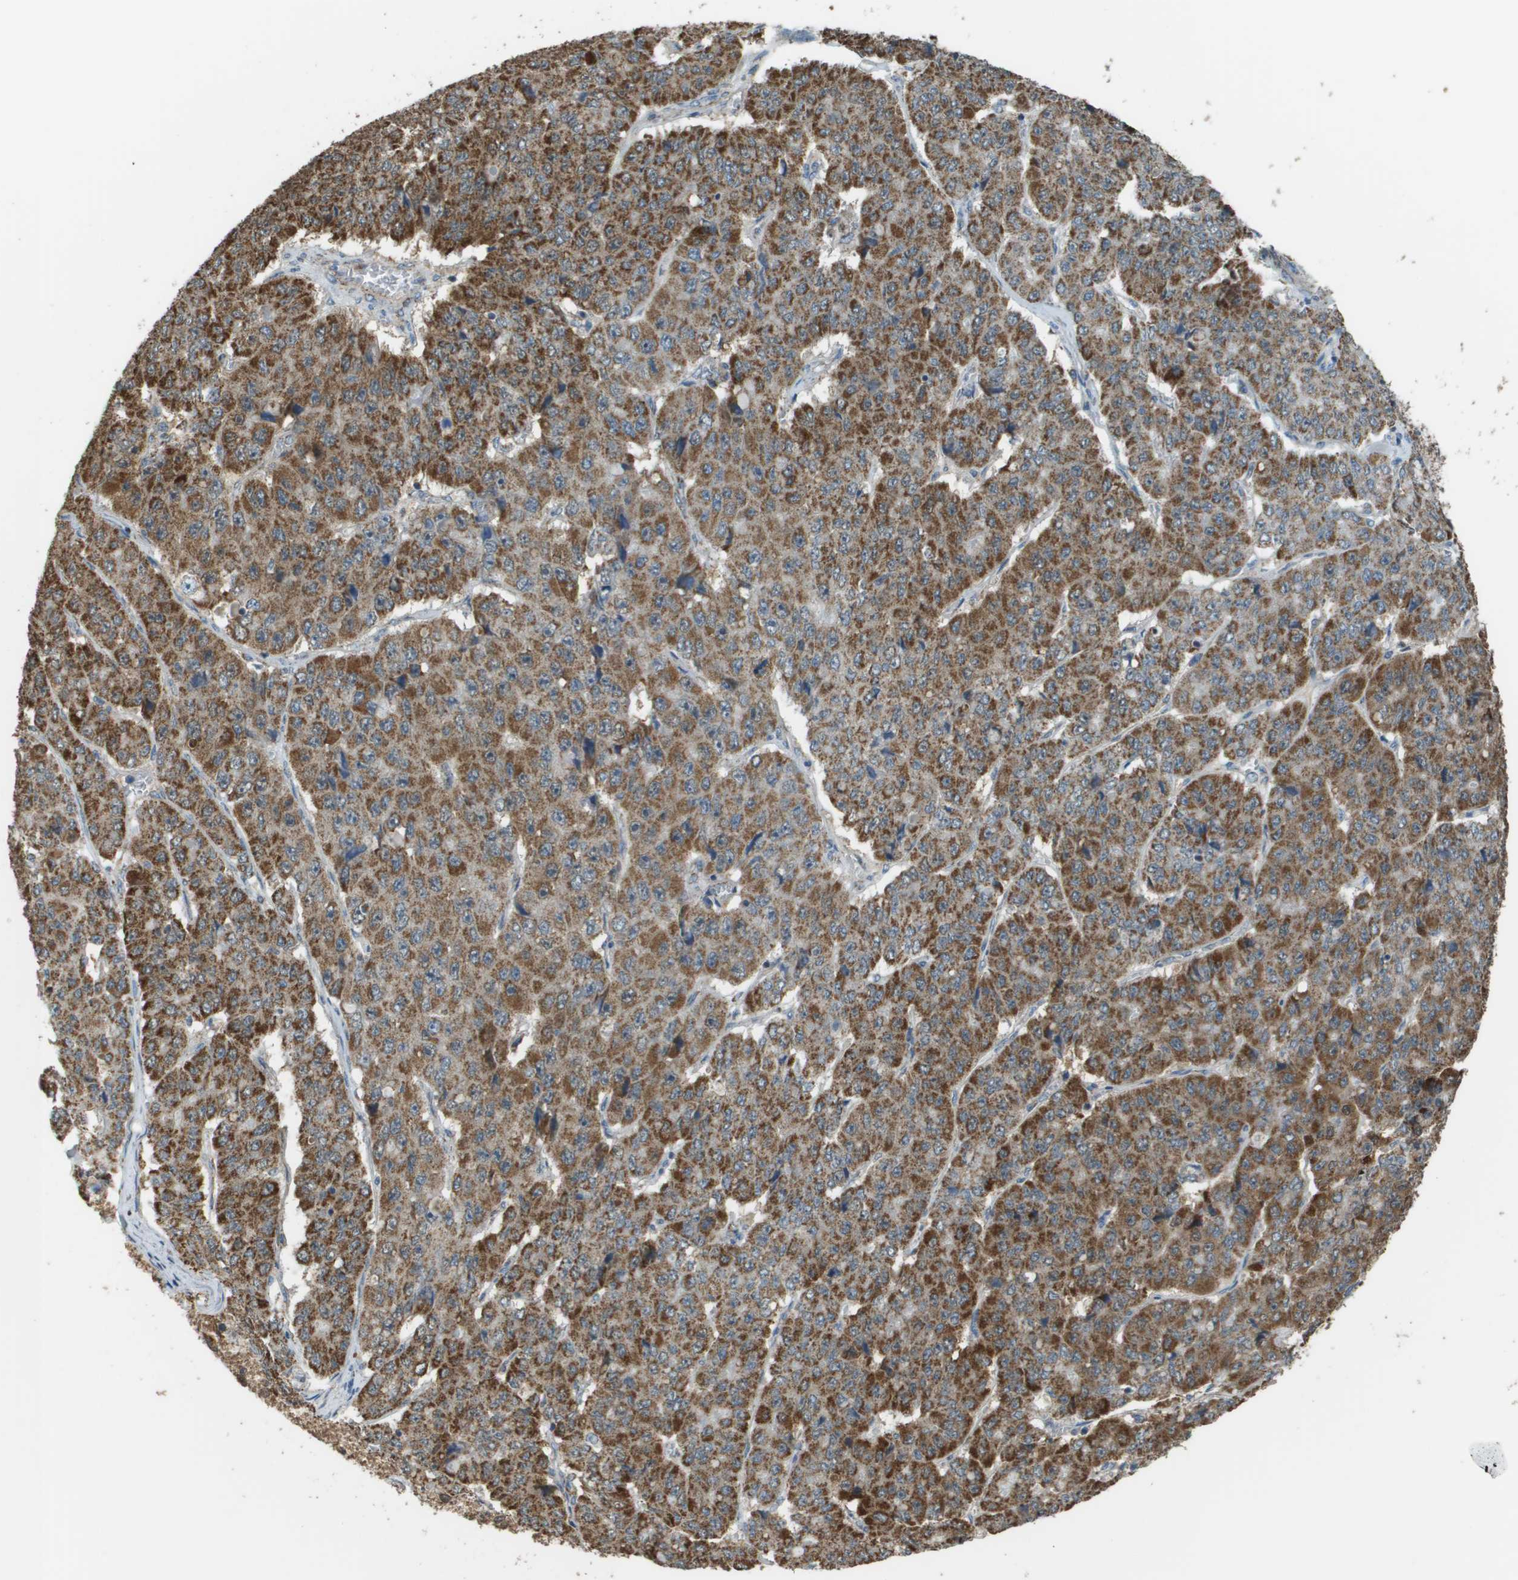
{"staining": {"intensity": "strong", "quantity": ">75%", "location": "cytoplasmic/membranous"}, "tissue": "pancreatic cancer", "cell_type": "Tumor cells", "image_type": "cancer", "snomed": [{"axis": "morphology", "description": "Adenocarcinoma, NOS"}, {"axis": "topography", "description": "Pancreas"}], "caption": "Adenocarcinoma (pancreatic) was stained to show a protein in brown. There is high levels of strong cytoplasmic/membranous positivity in approximately >75% of tumor cells.", "gene": "FH", "patient": {"sex": "male", "age": 50}}